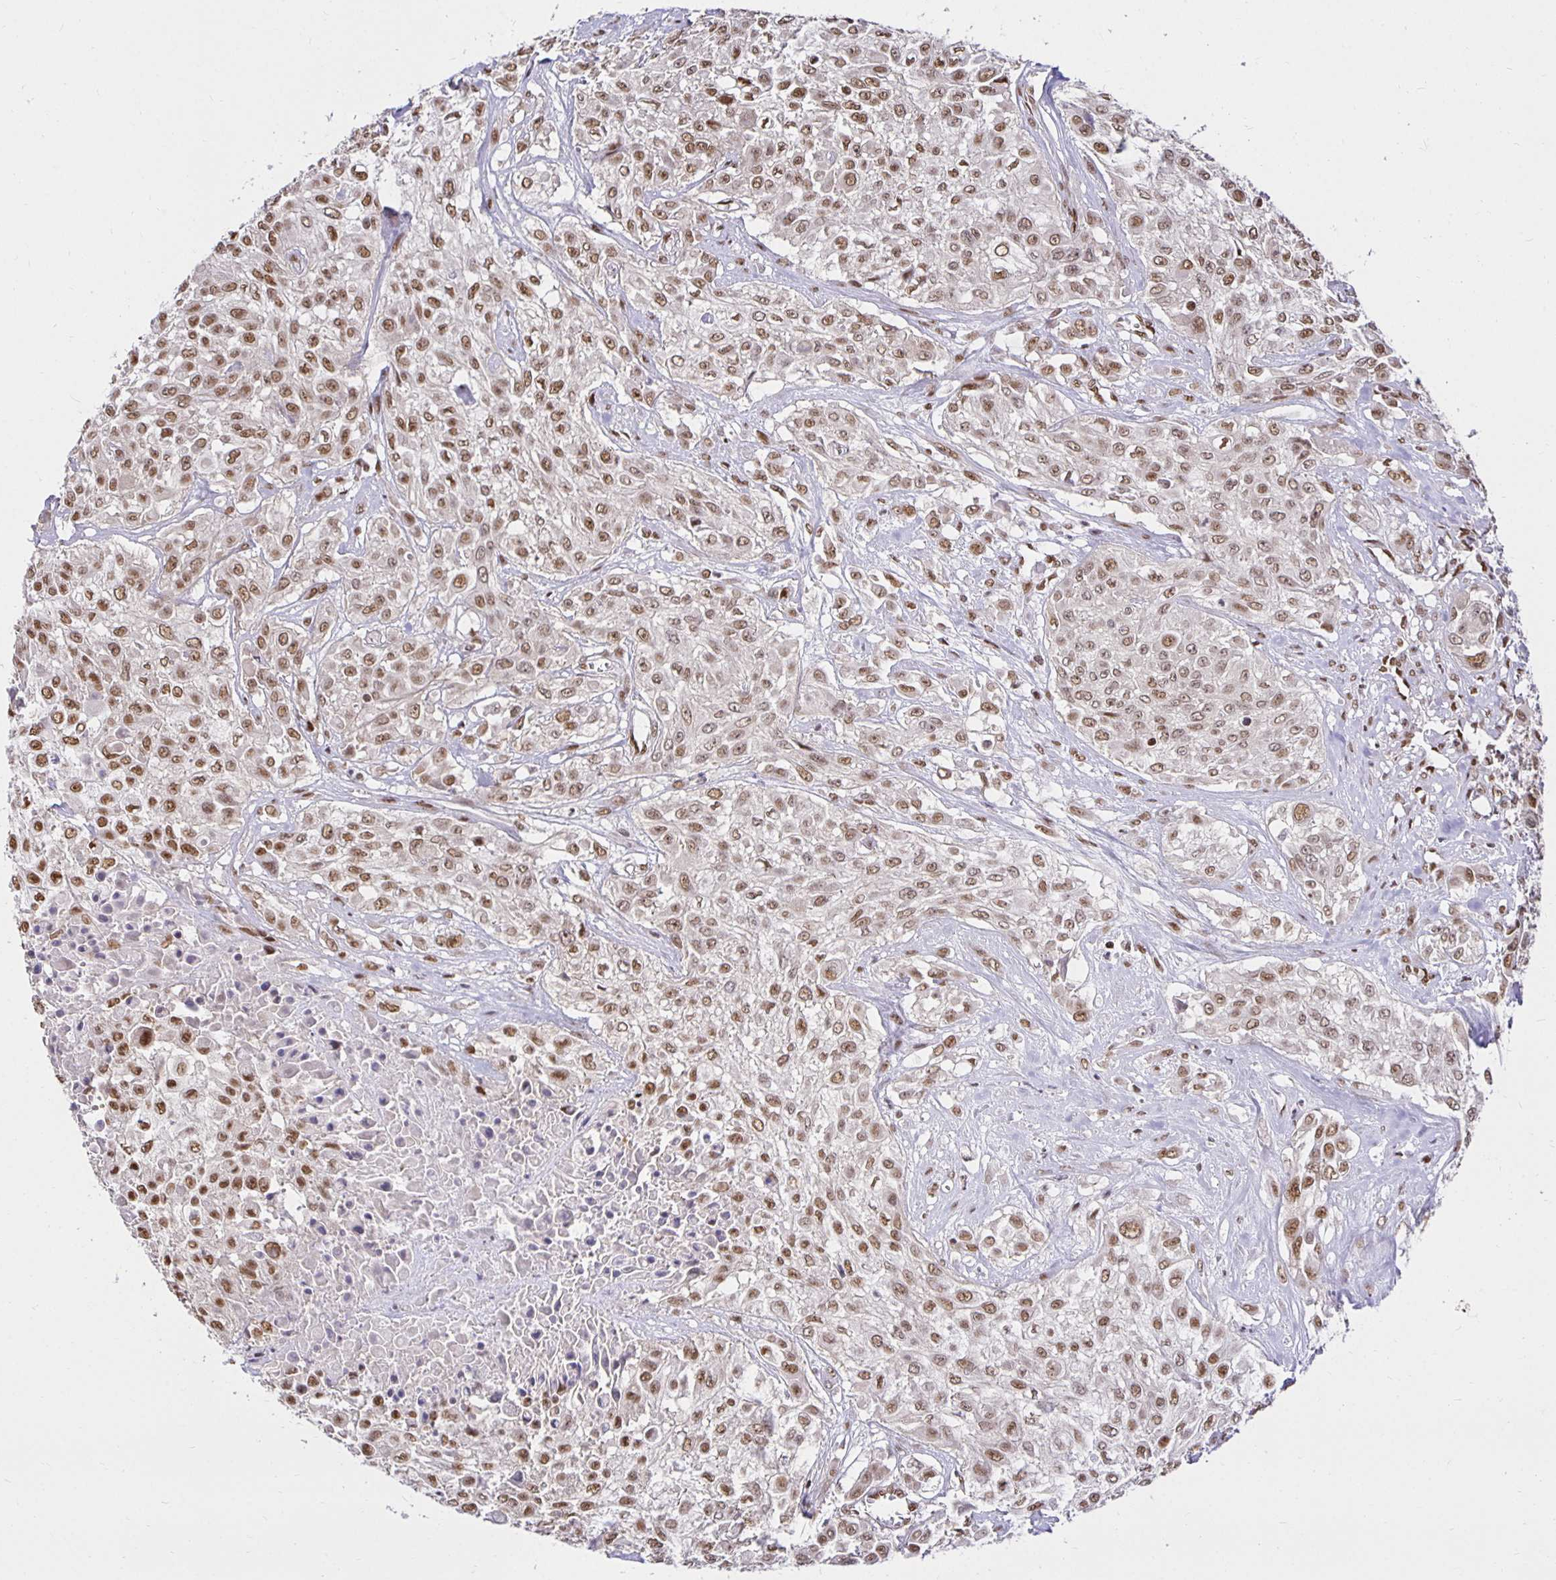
{"staining": {"intensity": "moderate", "quantity": ">75%", "location": "nuclear"}, "tissue": "urothelial cancer", "cell_type": "Tumor cells", "image_type": "cancer", "snomed": [{"axis": "morphology", "description": "Urothelial carcinoma, High grade"}, {"axis": "topography", "description": "Urinary bladder"}], "caption": "A photomicrograph showing moderate nuclear expression in approximately >75% of tumor cells in high-grade urothelial carcinoma, as visualized by brown immunohistochemical staining.", "gene": "ZNF579", "patient": {"sex": "male", "age": 57}}